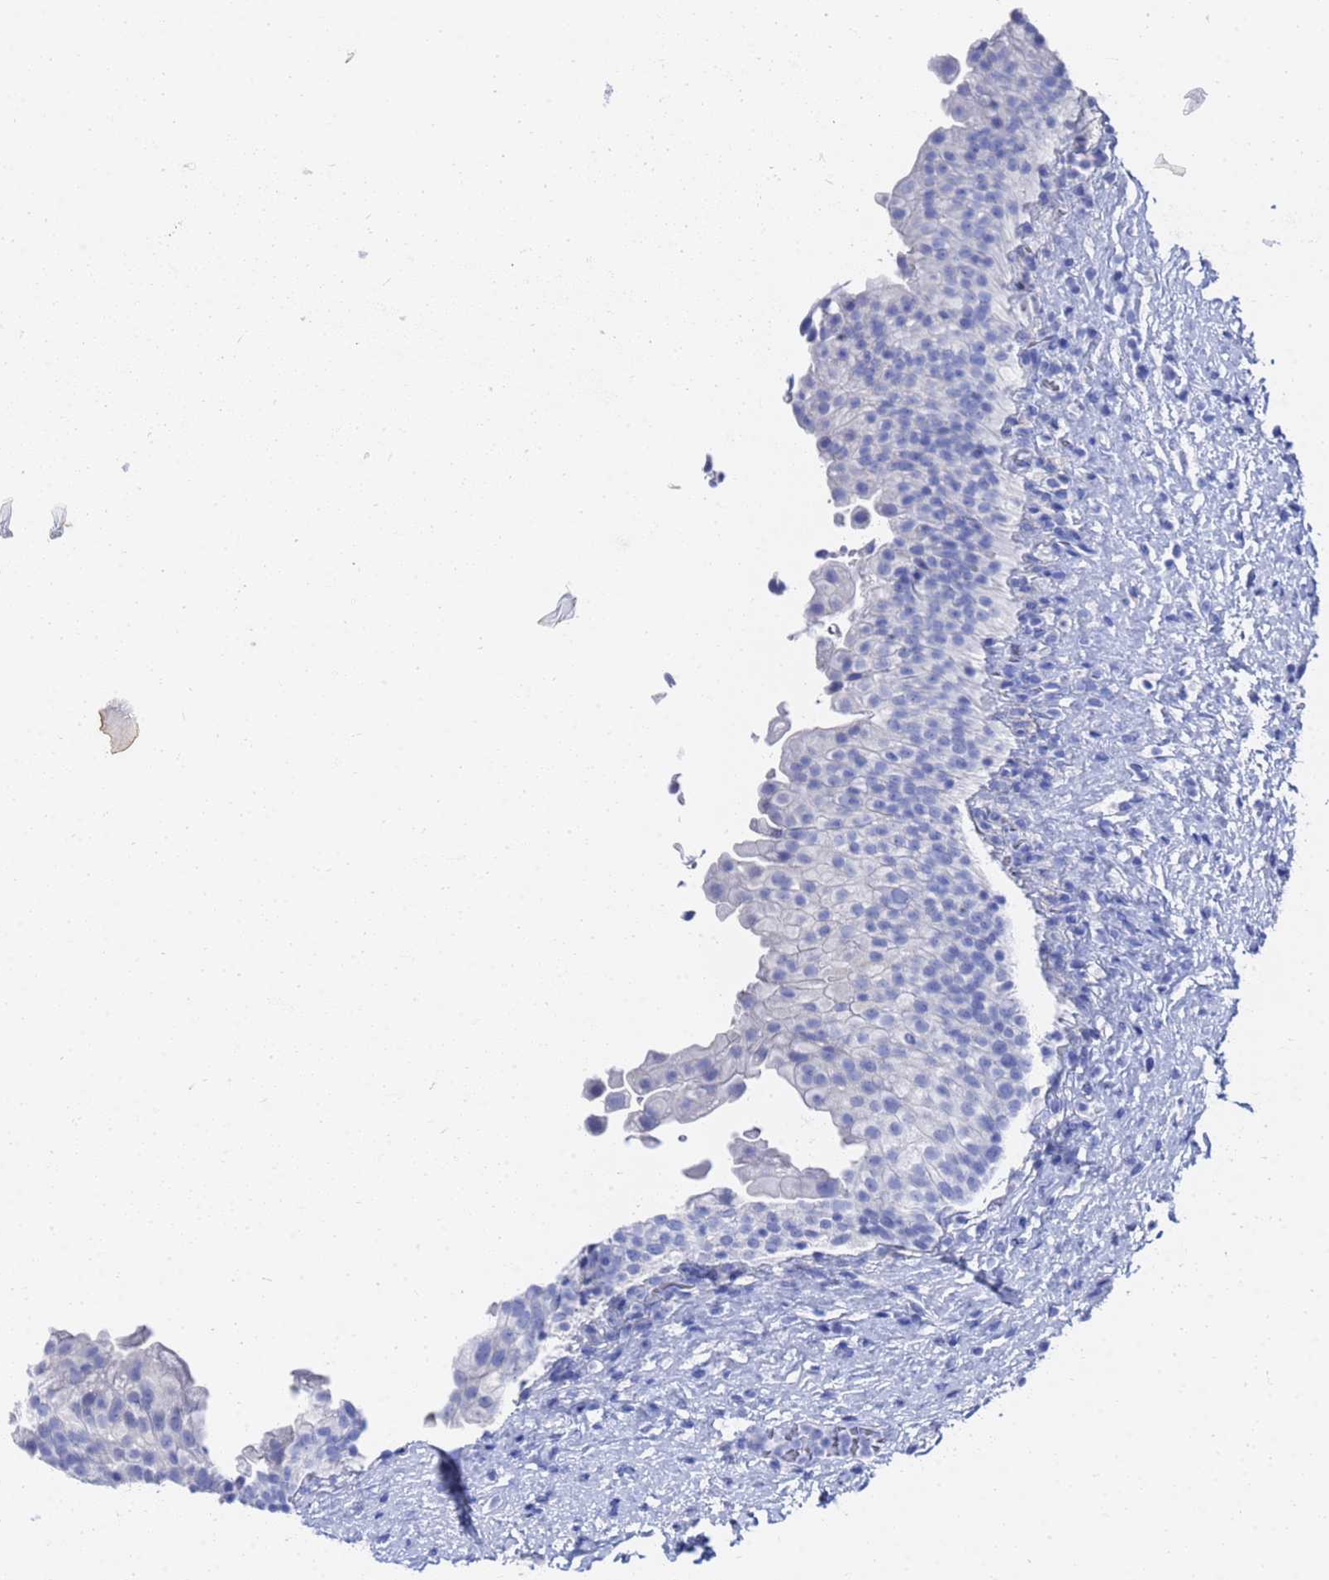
{"staining": {"intensity": "negative", "quantity": "none", "location": "none"}, "tissue": "urinary bladder", "cell_type": "Urothelial cells", "image_type": "normal", "snomed": [{"axis": "morphology", "description": "Normal tissue, NOS"}, {"axis": "topography", "description": "Urinary bladder"}], "caption": "Immunohistochemistry image of normal urinary bladder: human urinary bladder stained with DAB (3,3'-diaminobenzidine) shows no significant protein staining in urothelial cells.", "gene": "GGT1", "patient": {"sex": "female", "age": 27}}